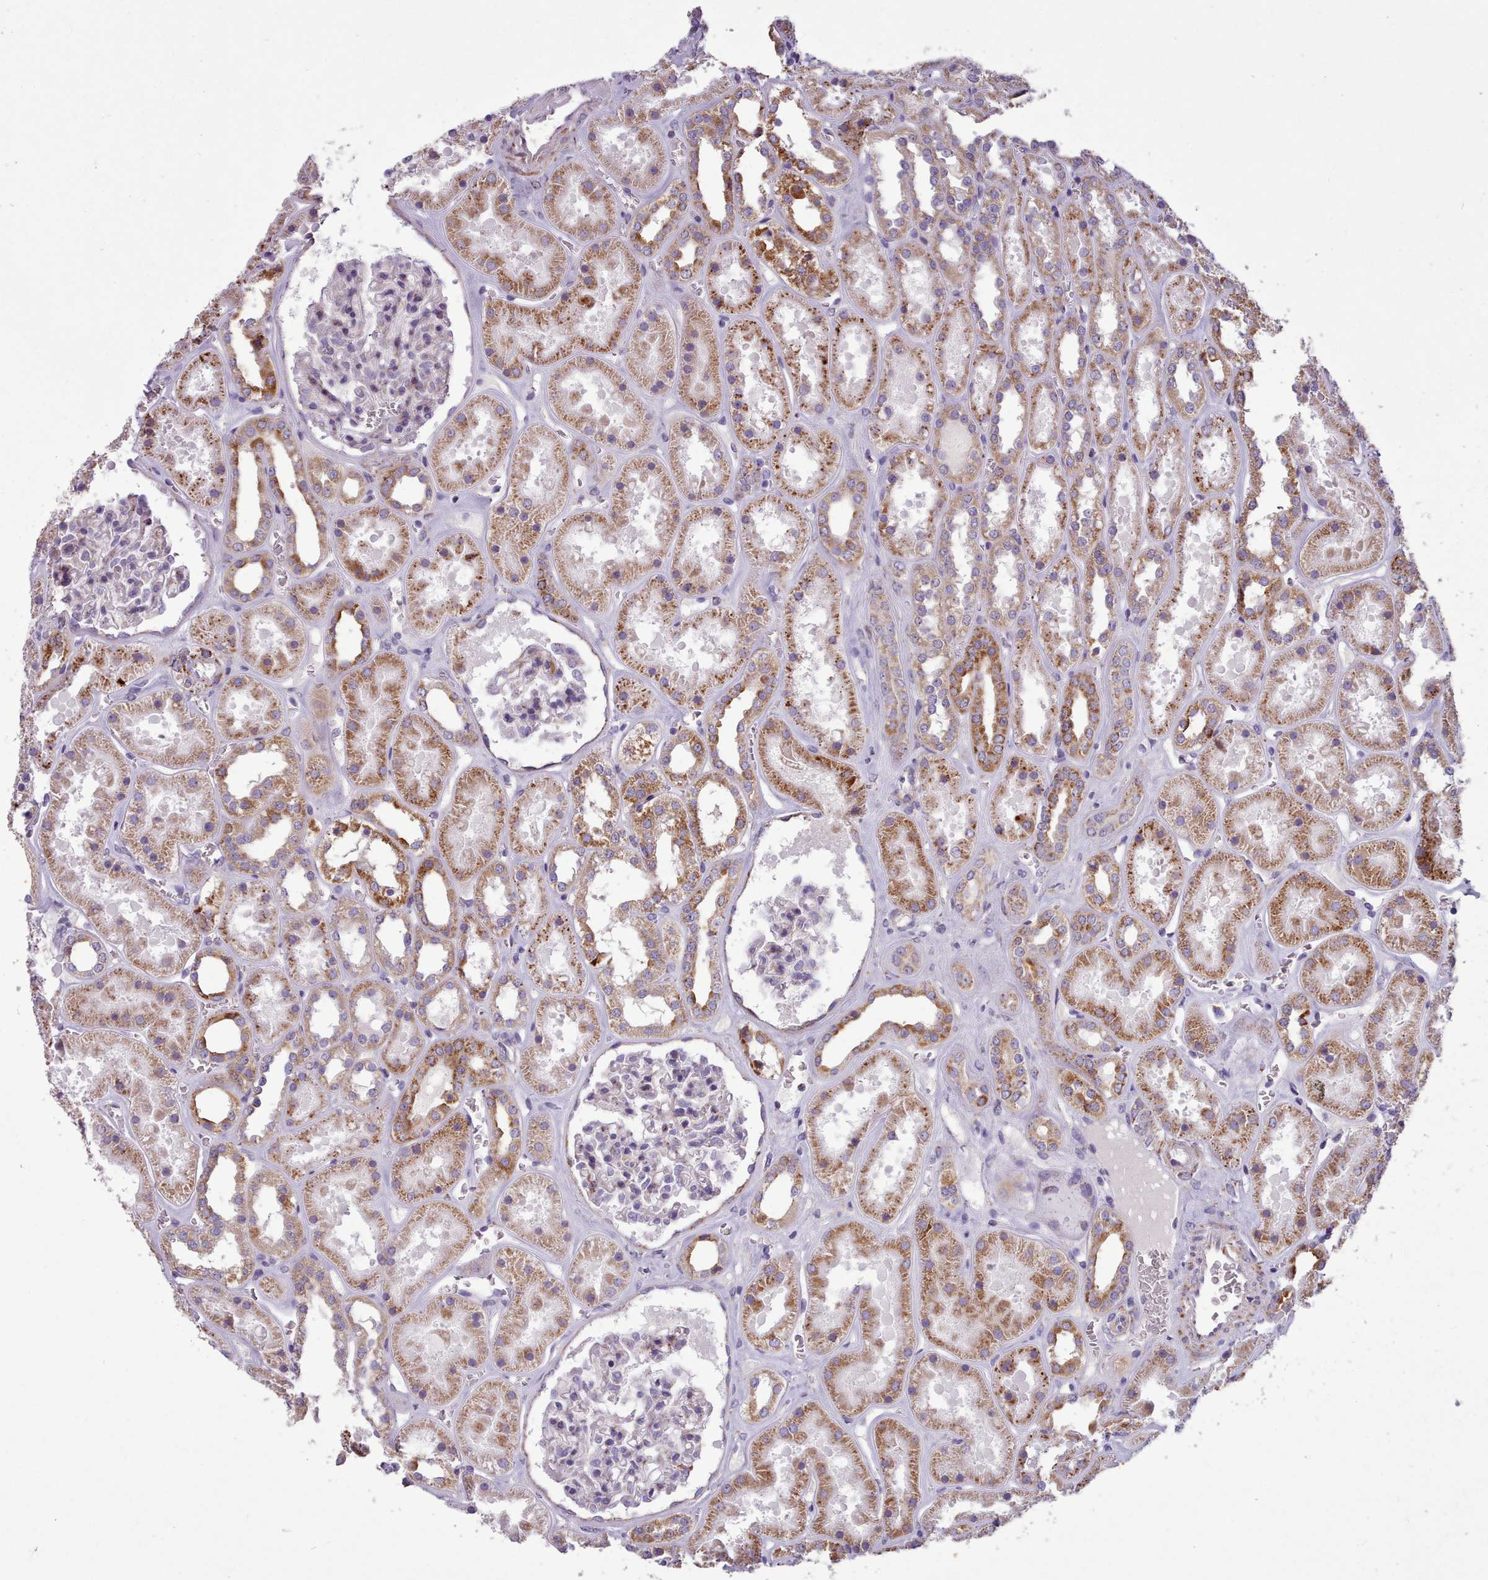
{"staining": {"intensity": "negative", "quantity": "none", "location": "none"}, "tissue": "kidney", "cell_type": "Cells in glomeruli", "image_type": "normal", "snomed": [{"axis": "morphology", "description": "Normal tissue, NOS"}, {"axis": "topography", "description": "Kidney"}], "caption": "This micrograph is of normal kidney stained with immunohistochemistry to label a protein in brown with the nuclei are counter-stained blue. There is no staining in cells in glomeruli.", "gene": "FKBP10", "patient": {"sex": "female", "age": 41}}